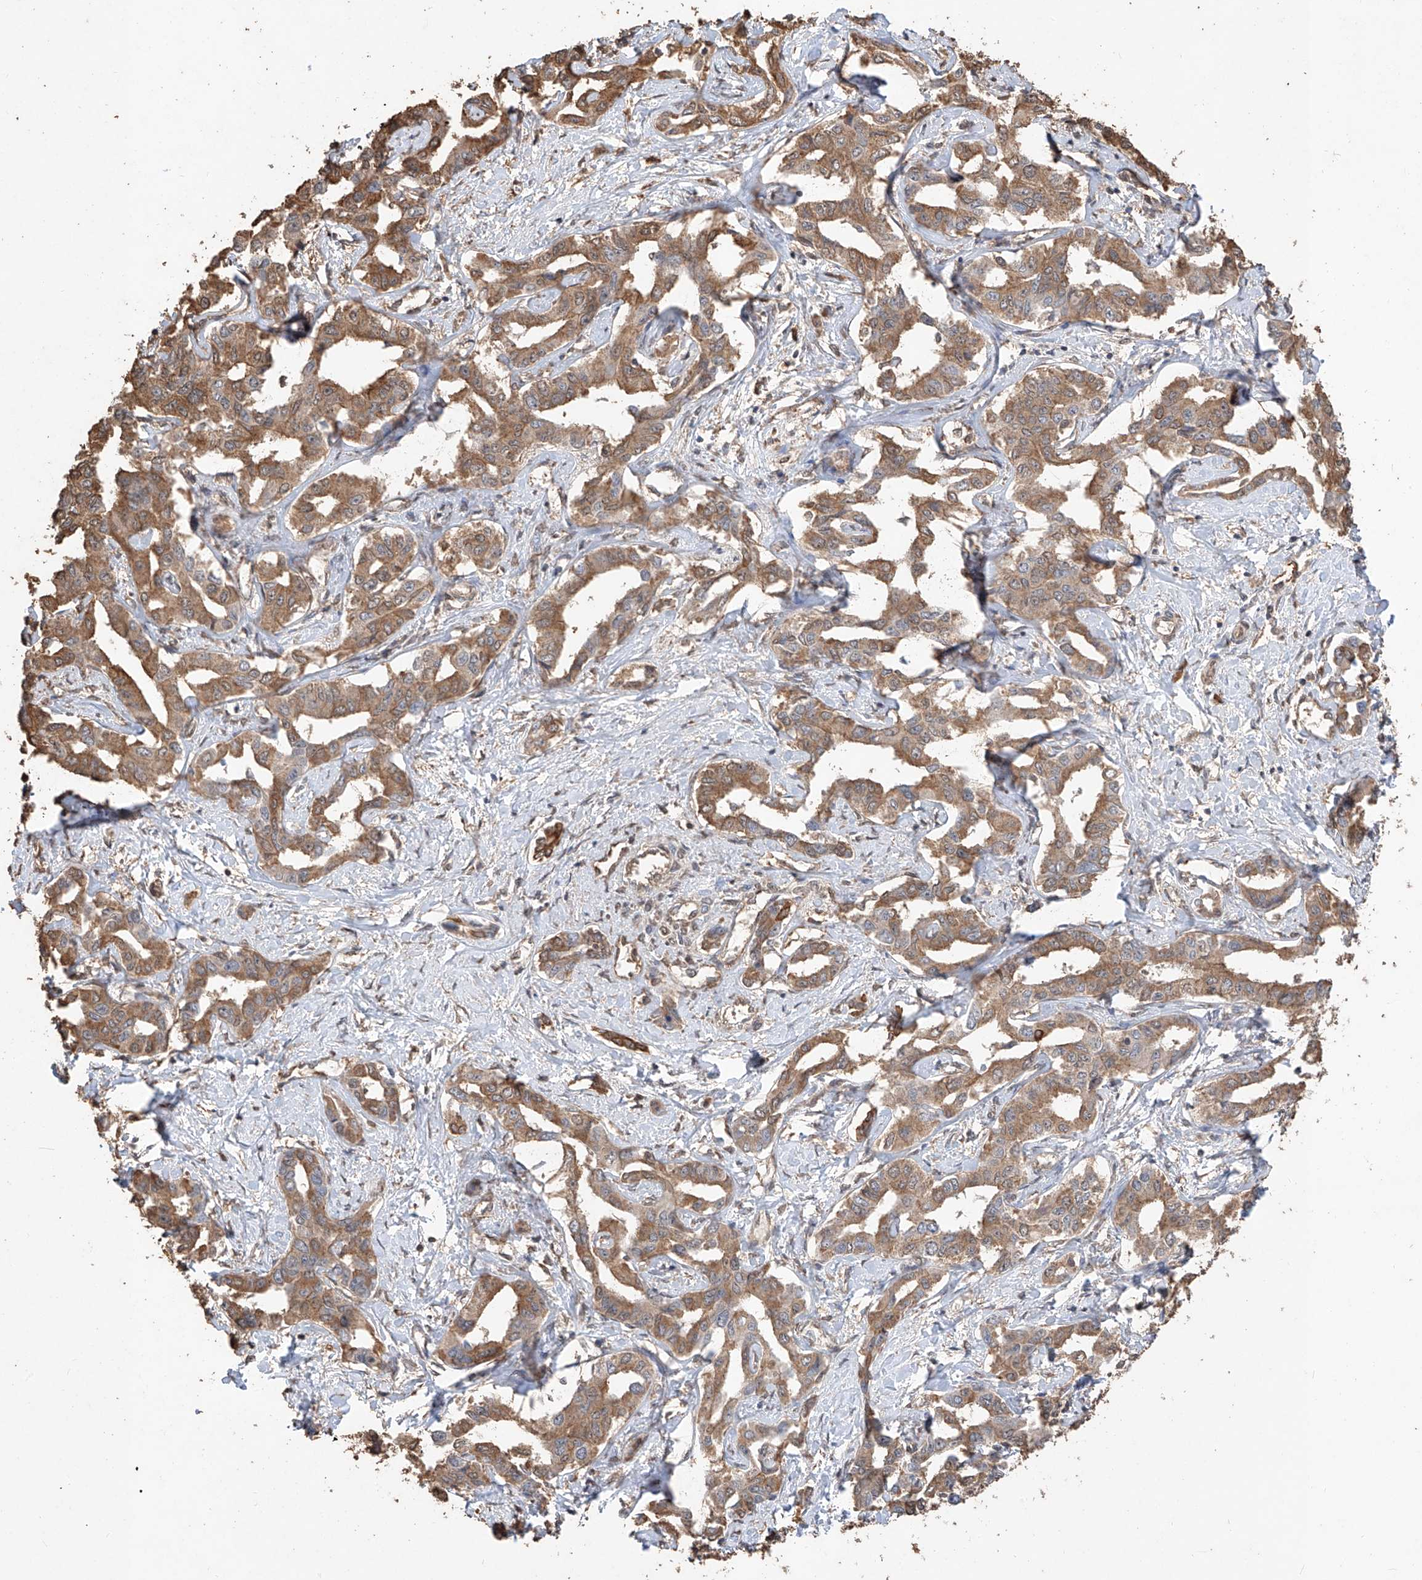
{"staining": {"intensity": "moderate", "quantity": ">75%", "location": "cytoplasmic/membranous"}, "tissue": "liver cancer", "cell_type": "Tumor cells", "image_type": "cancer", "snomed": [{"axis": "morphology", "description": "Cholangiocarcinoma"}, {"axis": "topography", "description": "Liver"}], "caption": "Immunohistochemical staining of liver cancer (cholangiocarcinoma) exhibits medium levels of moderate cytoplasmic/membranous protein positivity in approximately >75% of tumor cells.", "gene": "ELOVL1", "patient": {"sex": "male", "age": 59}}